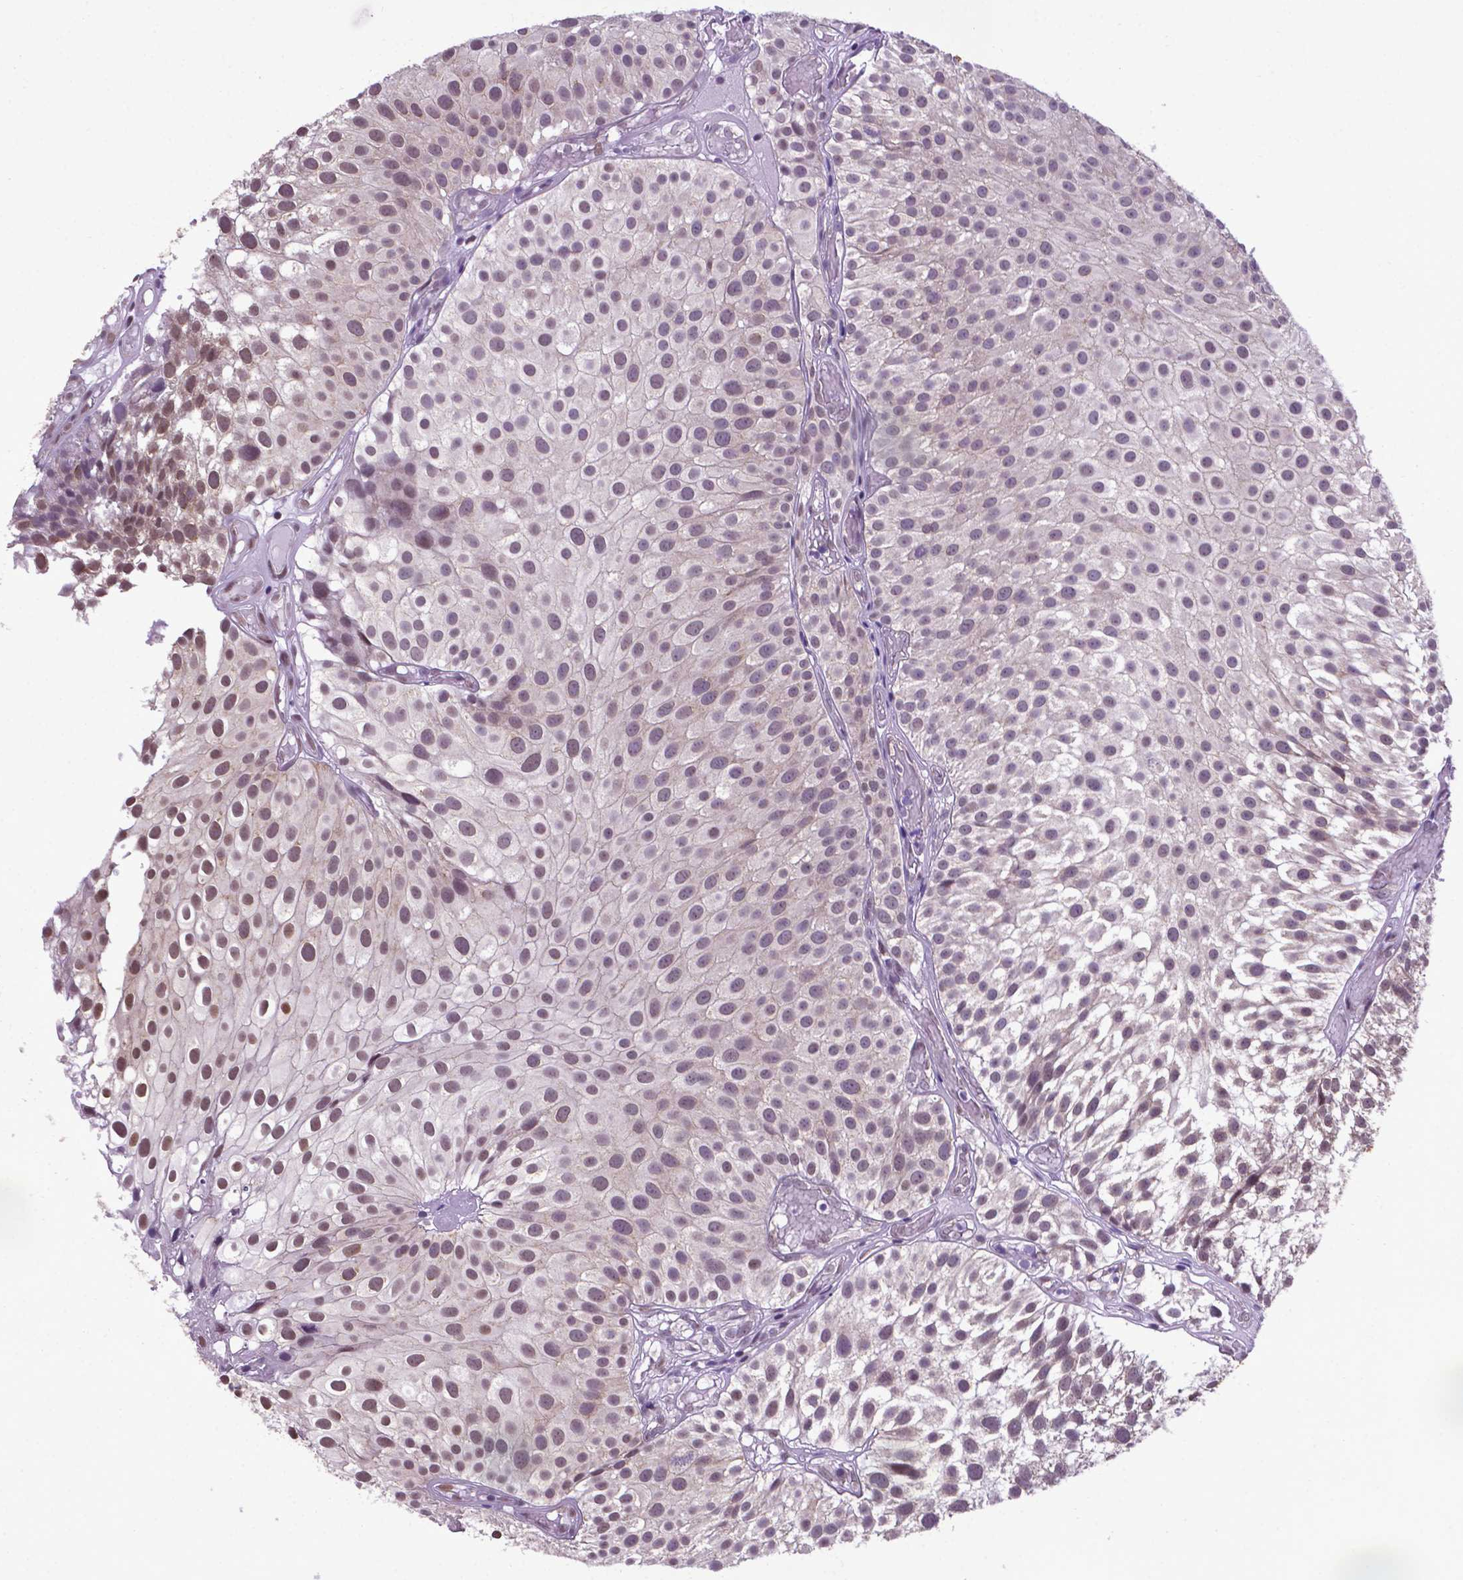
{"staining": {"intensity": "moderate", "quantity": "<25%", "location": "nuclear"}, "tissue": "urothelial cancer", "cell_type": "Tumor cells", "image_type": "cancer", "snomed": [{"axis": "morphology", "description": "Urothelial carcinoma, Low grade"}, {"axis": "topography", "description": "Urinary bladder"}], "caption": "Brown immunohistochemical staining in low-grade urothelial carcinoma displays moderate nuclear expression in approximately <25% of tumor cells.", "gene": "WDR83OS", "patient": {"sex": "male", "age": 79}}